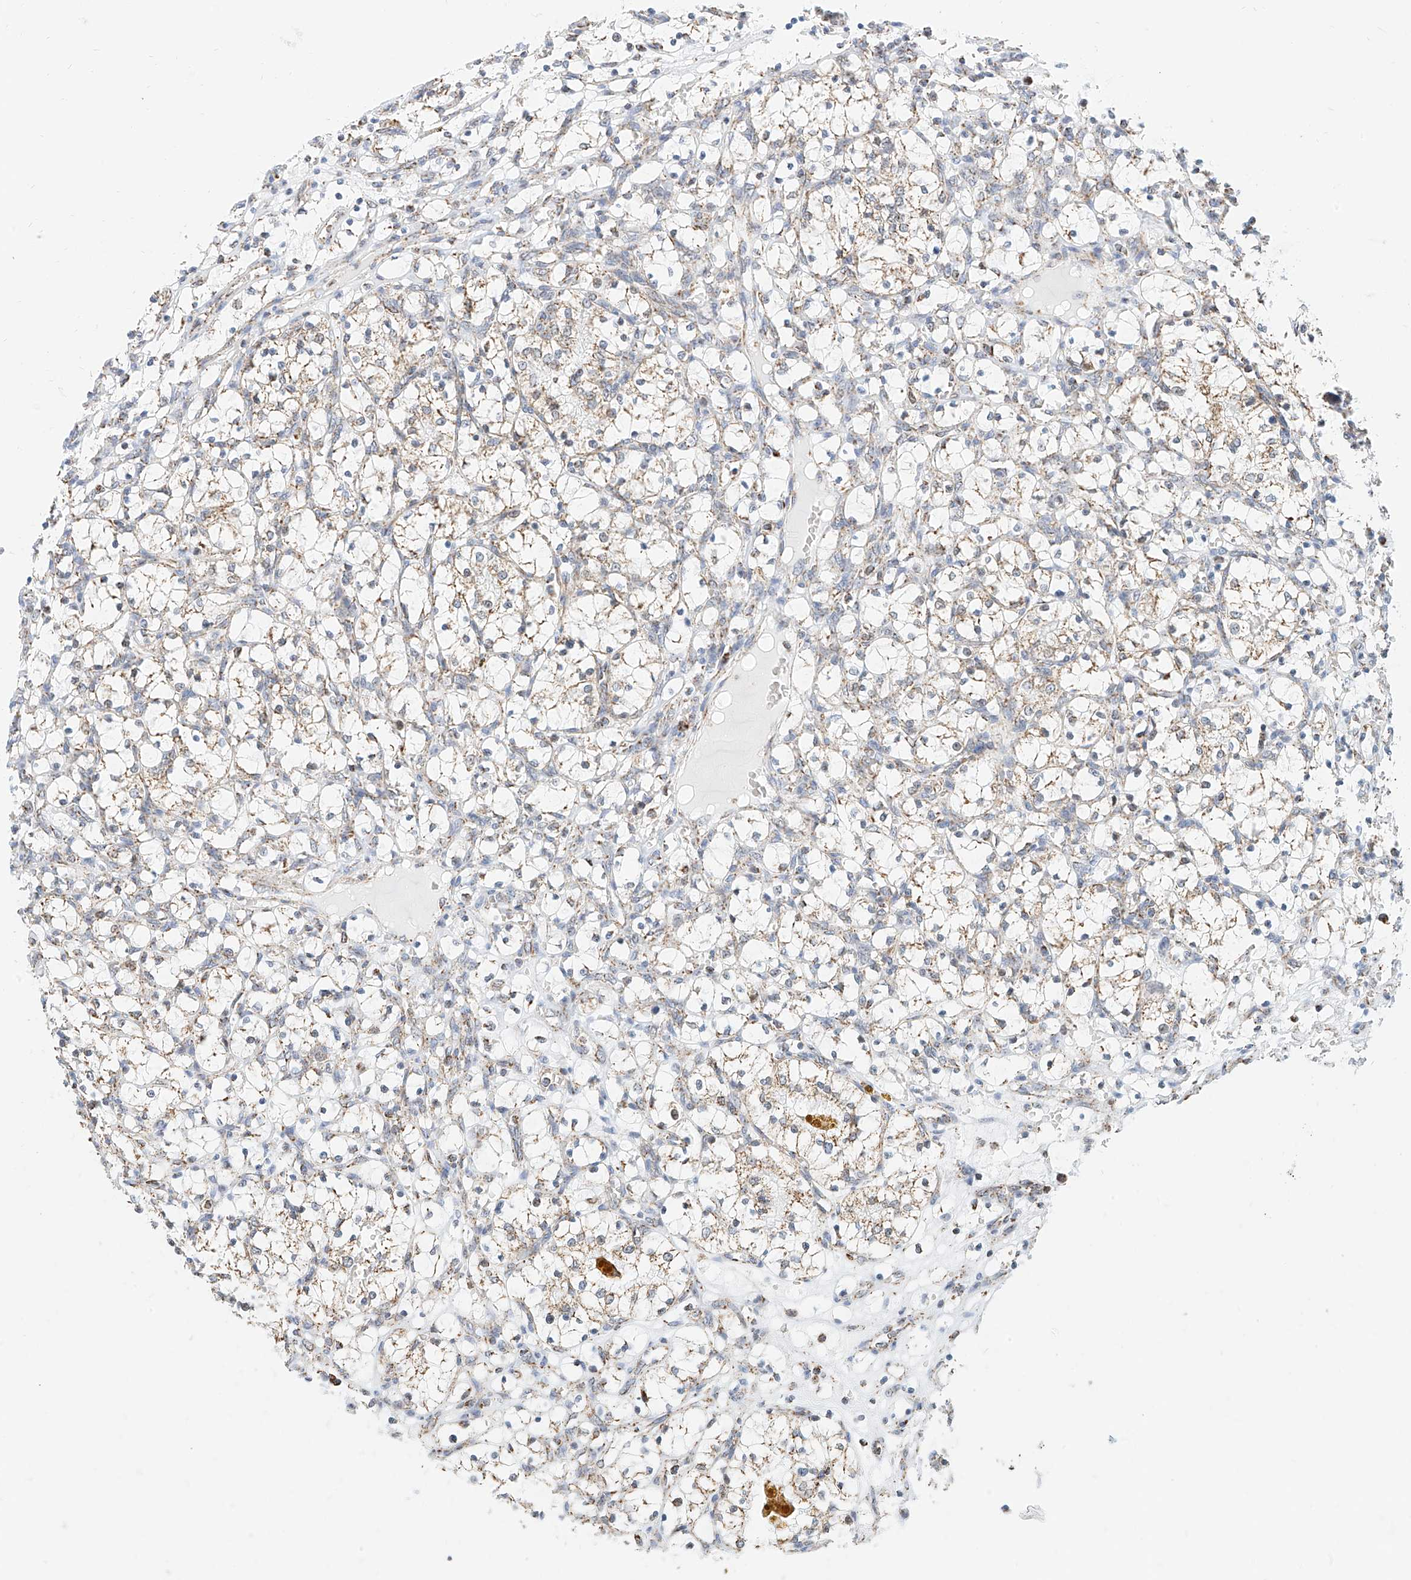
{"staining": {"intensity": "moderate", "quantity": "25%-75%", "location": "cytoplasmic/membranous"}, "tissue": "renal cancer", "cell_type": "Tumor cells", "image_type": "cancer", "snomed": [{"axis": "morphology", "description": "Adenocarcinoma, NOS"}, {"axis": "topography", "description": "Kidney"}], "caption": "Renal cancer was stained to show a protein in brown. There is medium levels of moderate cytoplasmic/membranous positivity in about 25%-75% of tumor cells.", "gene": "NALCN", "patient": {"sex": "female", "age": 69}}